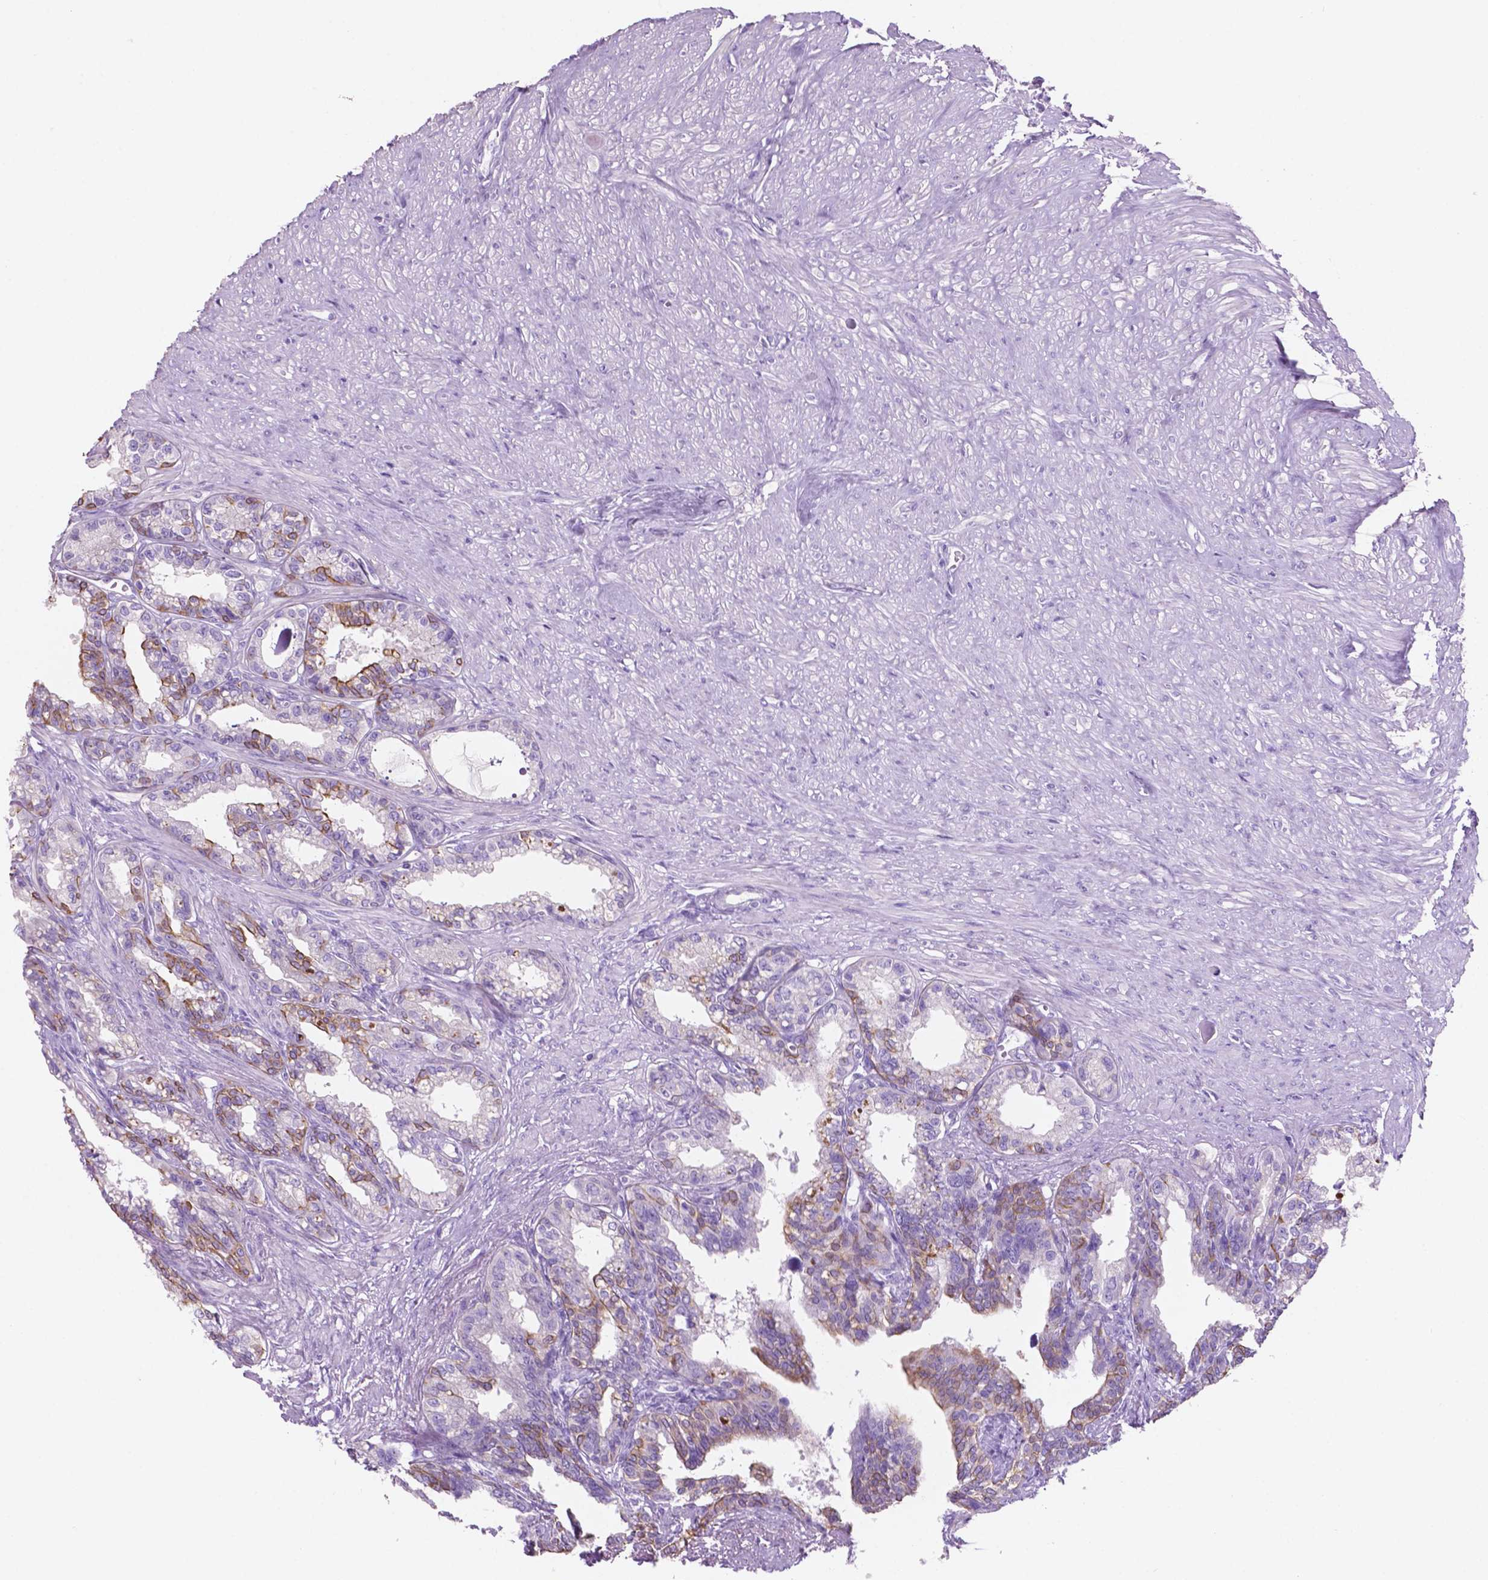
{"staining": {"intensity": "moderate", "quantity": "<25%", "location": "cytoplasmic/membranous"}, "tissue": "seminal vesicle", "cell_type": "Glandular cells", "image_type": "normal", "snomed": [{"axis": "morphology", "description": "Normal tissue, NOS"}, {"axis": "morphology", "description": "Urothelial carcinoma, NOS"}, {"axis": "topography", "description": "Urinary bladder"}, {"axis": "topography", "description": "Seminal veicle"}], "caption": "A high-resolution histopathology image shows IHC staining of normal seminal vesicle, which exhibits moderate cytoplasmic/membranous positivity in approximately <25% of glandular cells.", "gene": "POU4F1", "patient": {"sex": "male", "age": 76}}